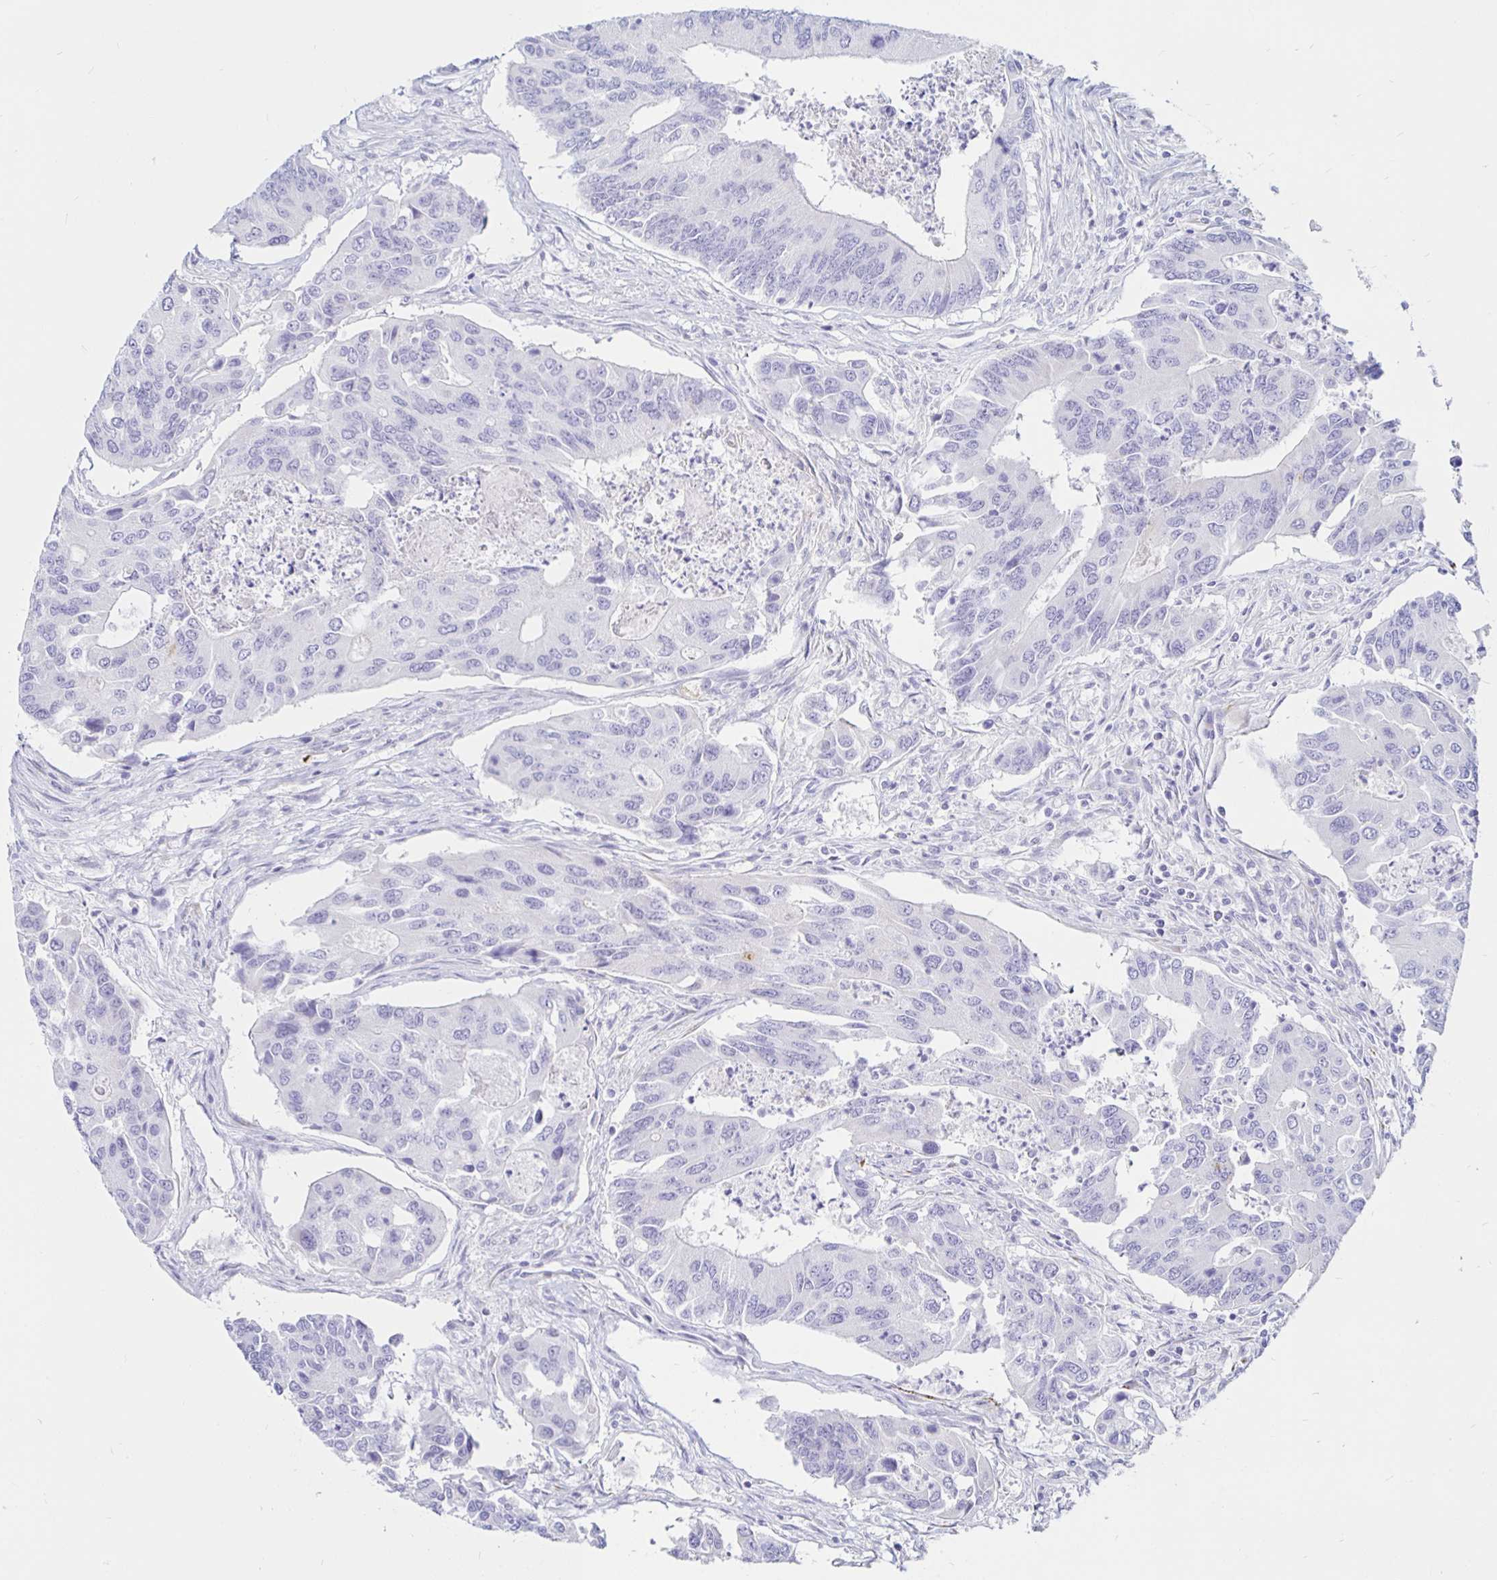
{"staining": {"intensity": "negative", "quantity": "none", "location": "none"}, "tissue": "colorectal cancer", "cell_type": "Tumor cells", "image_type": "cancer", "snomed": [{"axis": "morphology", "description": "Adenocarcinoma, NOS"}, {"axis": "topography", "description": "Colon"}], "caption": "Tumor cells show no significant protein positivity in colorectal cancer (adenocarcinoma).", "gene": "TIMP1", "patient": {"sex": "female", "age": 67}}